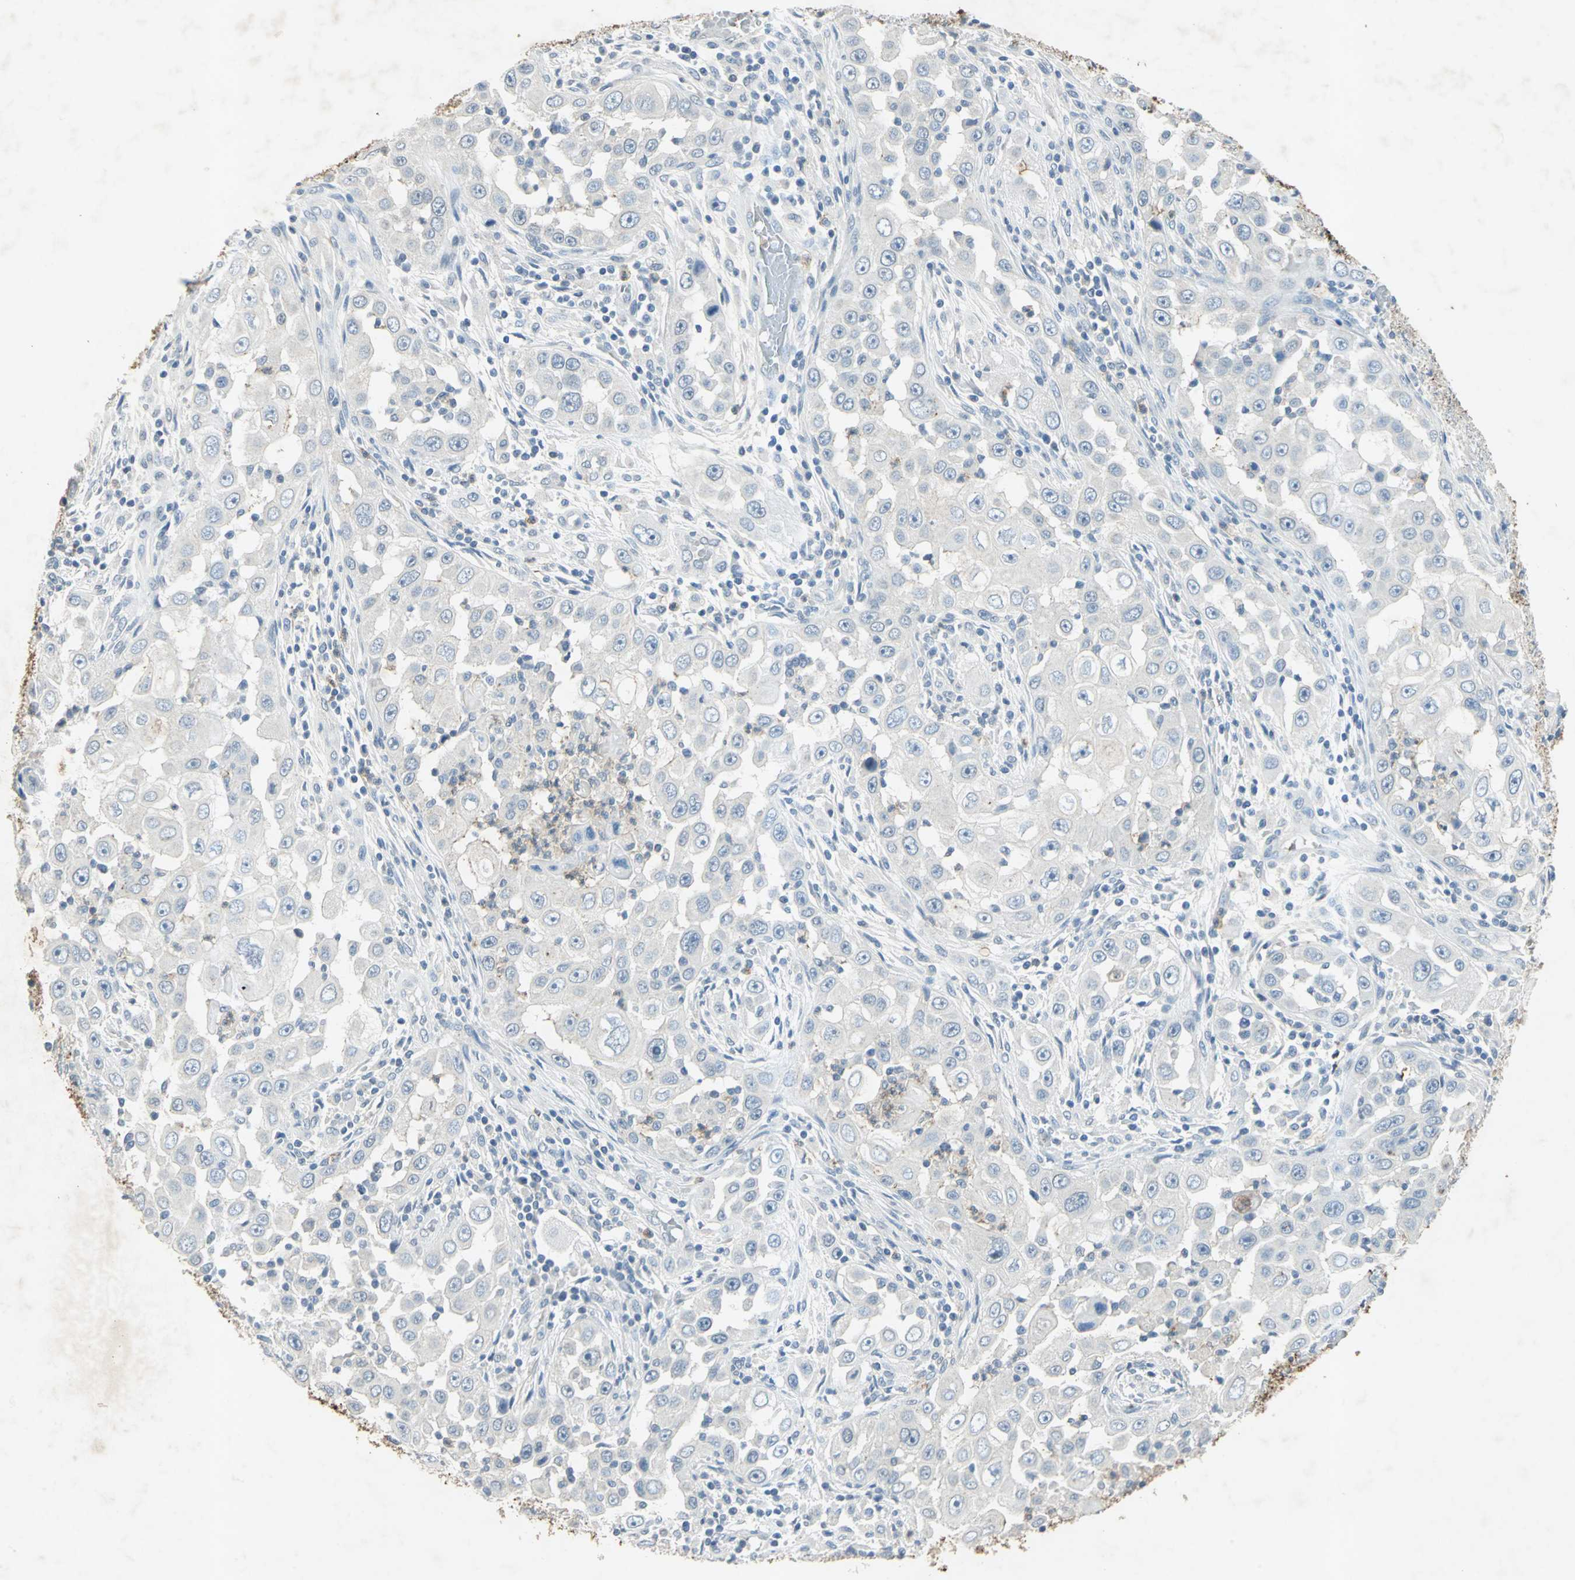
{"staining": {"intensity": "negative", "quantity": "none", "location": "none"}, "tissue": "head and neck cancer", "cell_type": "Tumor cells", "image_type": "cancer", "snomed": [{"axis": "morphology", "description": "Carcinoma, NOS"}, {"axis": "topography", "description": "Head-Neck"}], "caption": "An immunohistochemistry (IHC) photomicrograph of head and neck cancer is shown. There is no staining in tumor cells of head and neck cancer.", "gene": "CAMK2B", "patient": {"sex": "male", "age": 87}}